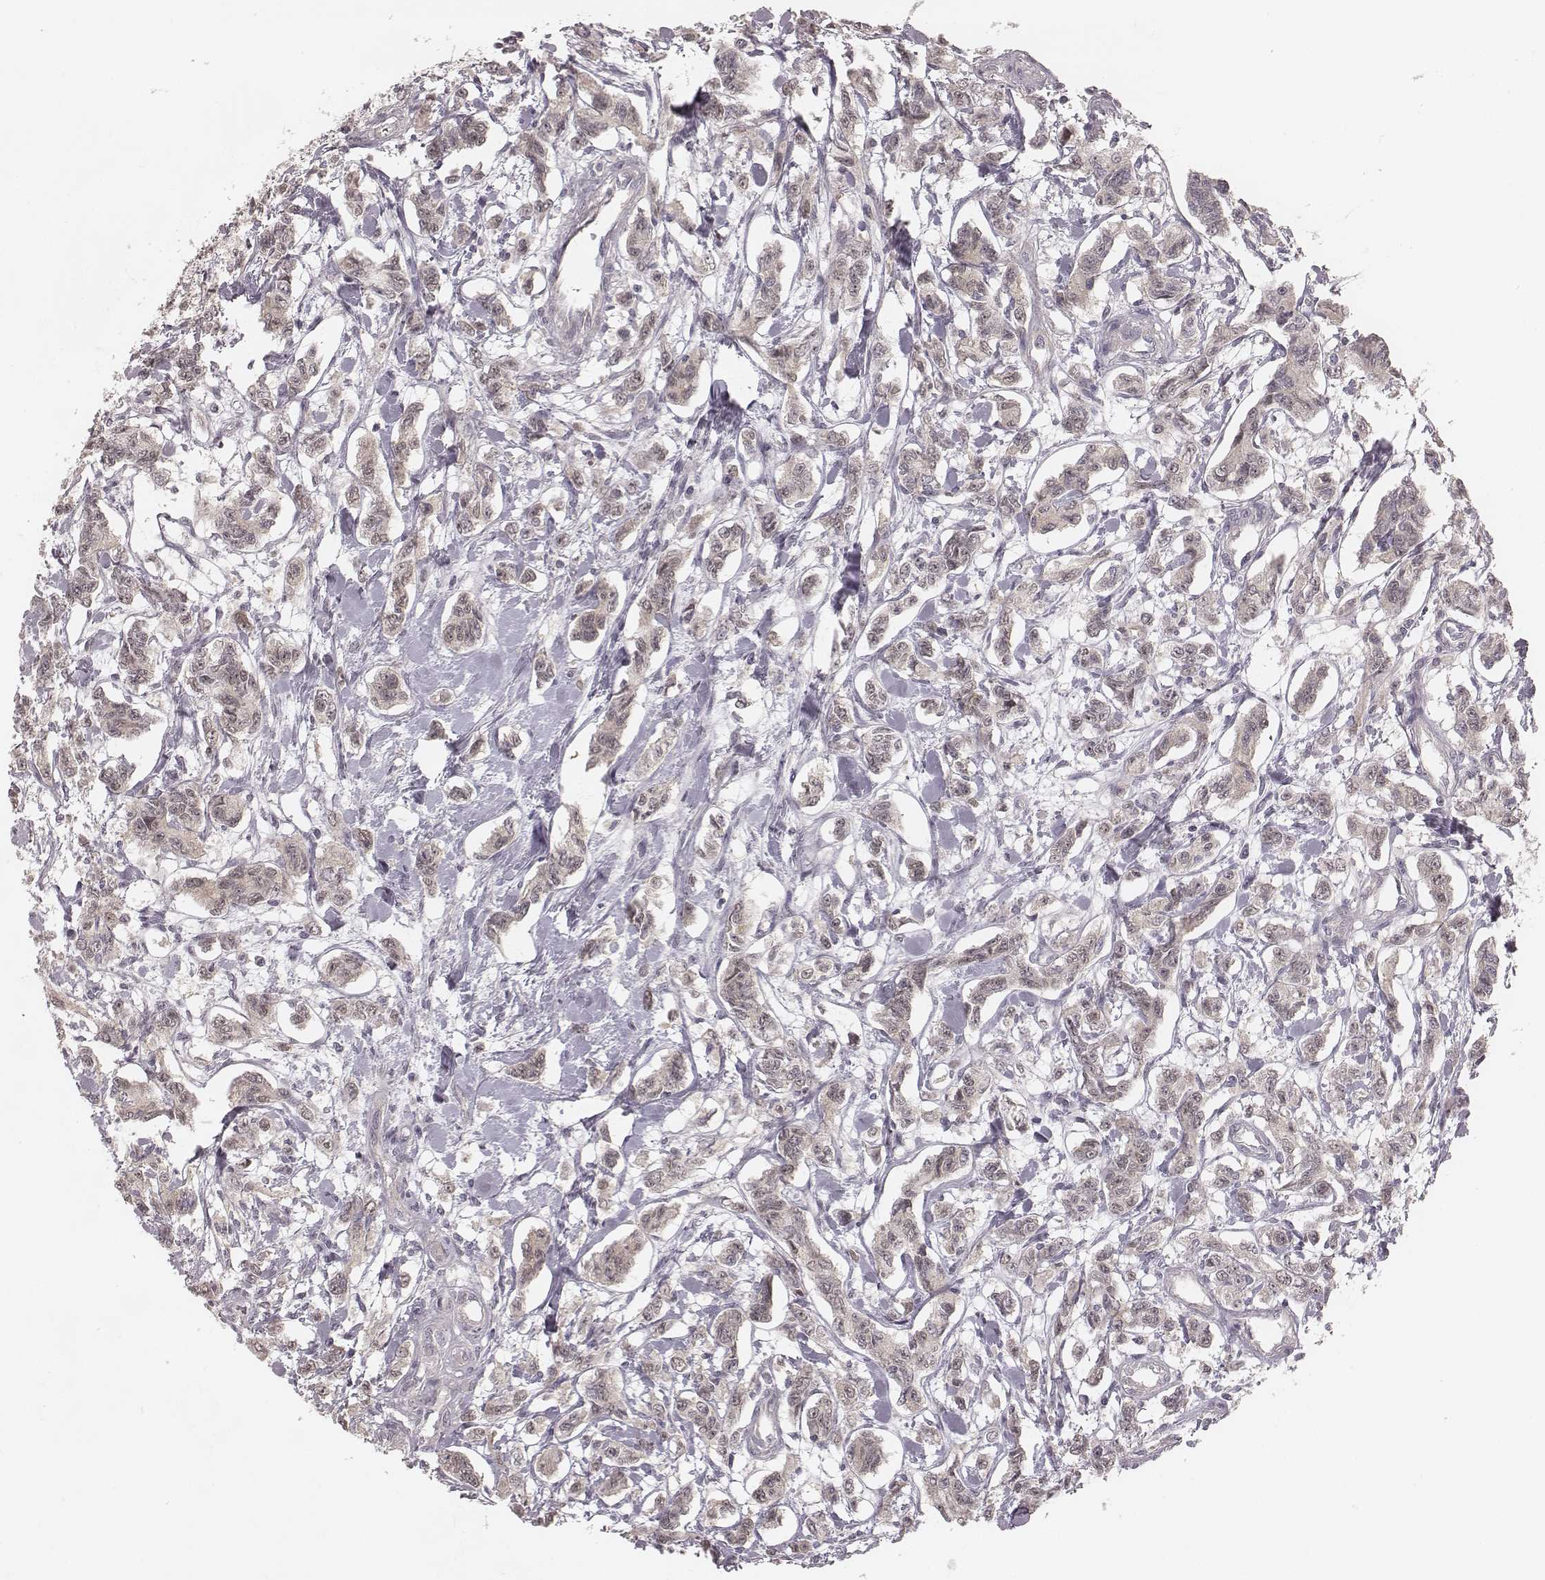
{"staining": {"intensity": "negative", "quantity": "none", "location": "none"}, "tissue": "carcinoid", "cell_type": "Tumor cells", "image_type": "cancer", "snomed": [{"axis": "morphology", "description": "Carcinoid, malignant, NOS"}, {"axis": "topography", "description": "Kidney"}], "caption": "Tumor cells are negative for protein expression in human carcinoid.", "gene": "TDRD5", "patient": {"sex": "female", "age": 41}}